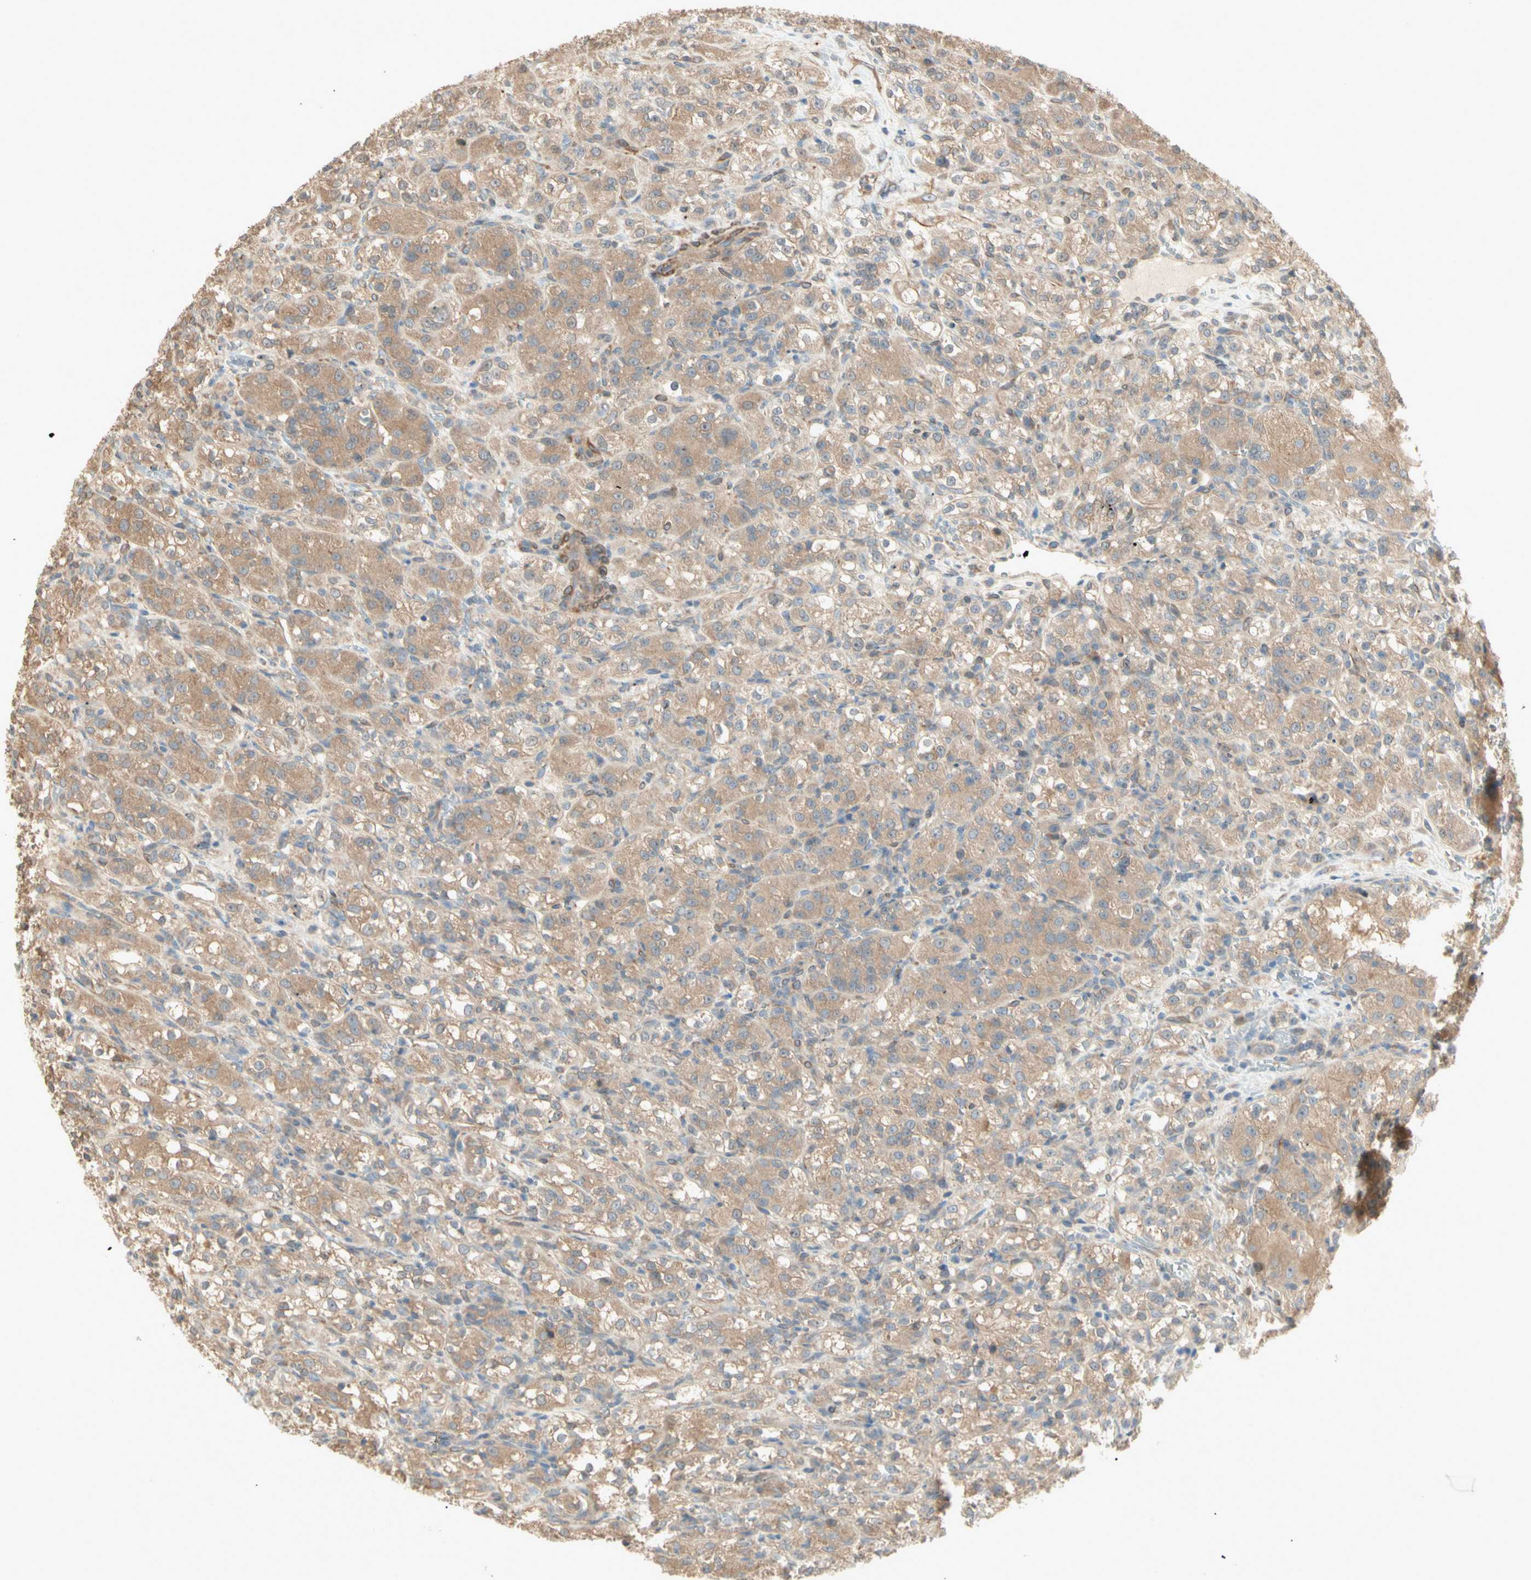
{"staining": {"intensity": "moderate", "quantity": "25%-75%", "location": "cytoplasmic/membranous"}, "tissue": "renal cancer", "cell_type": "Tumor cells", "image_type": "cancer", "snomed": [{"axis": "morphology", "description": "Normal tissue, NOS"}, {"axis": "morphology", "description": "Adenocarcinoma, NOS"}, {"axis": "topography", "description": "Kidney"}], "caption": "A micrograph of human renal cancer stained for a protein demonstrates moderate cytoplasmic/membranous brown staining in tumor cells.", "gene": "IRAG1", "patient": {"sex": "male", "age": 61}}